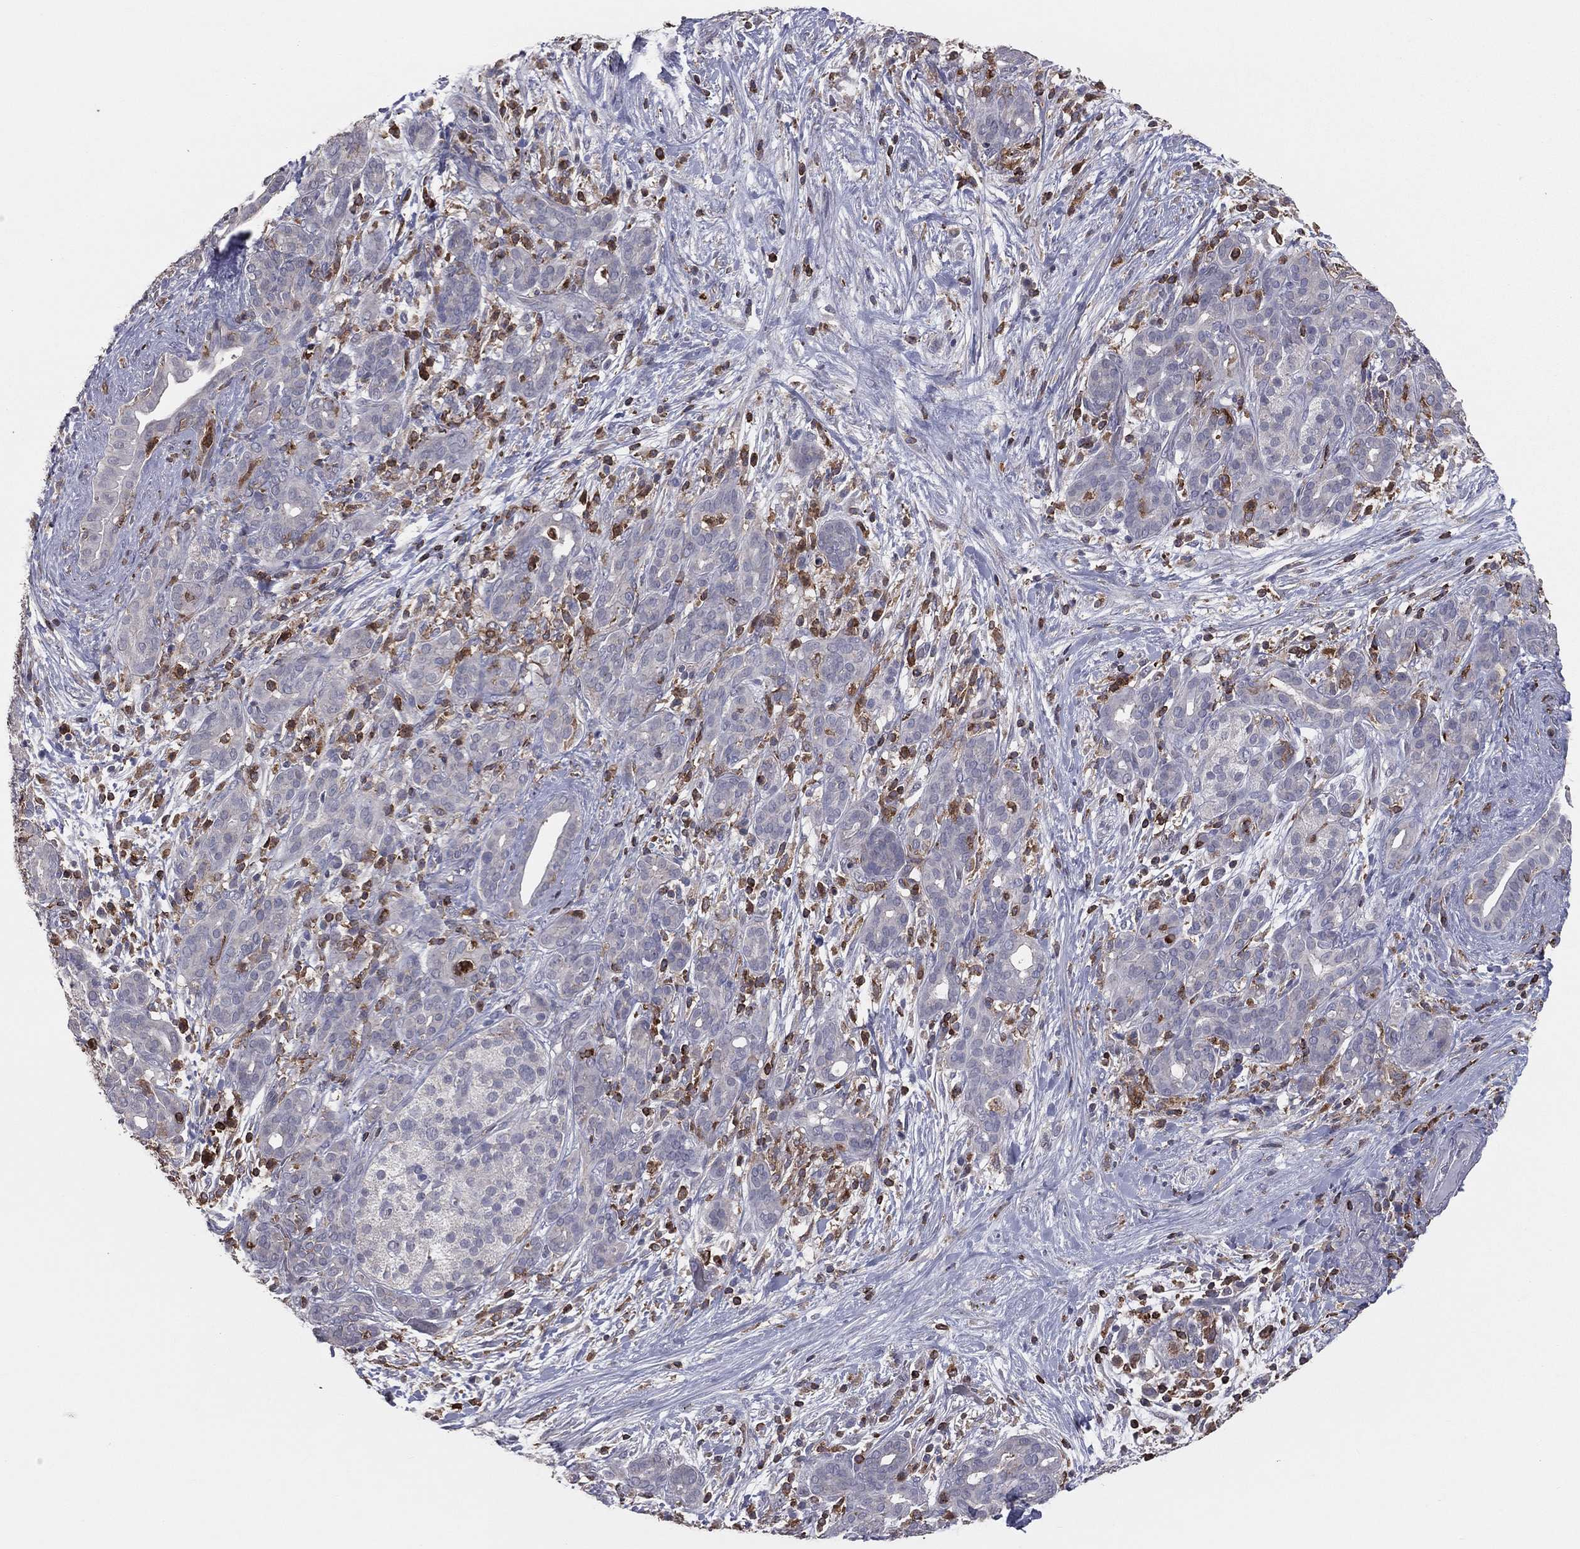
{"staining": {"intensity": "negative", "quantity": "none", "location": "none"}, "tissue": "pancreatic cancer", "cell_type": "Tumor cells", "image_type": "cancer", "snomed": [{"axis": "morphology", "description": "Adenocarcinoma, NOS"}, {"axis": "topography", "description": "Pancreas"}], "caption": "Tumor cells show no significant protein staining in adenocarcinoma (pancreatic).", "gene": "PSTPIP1", "patient": {"sex": "male", "age": 44}}